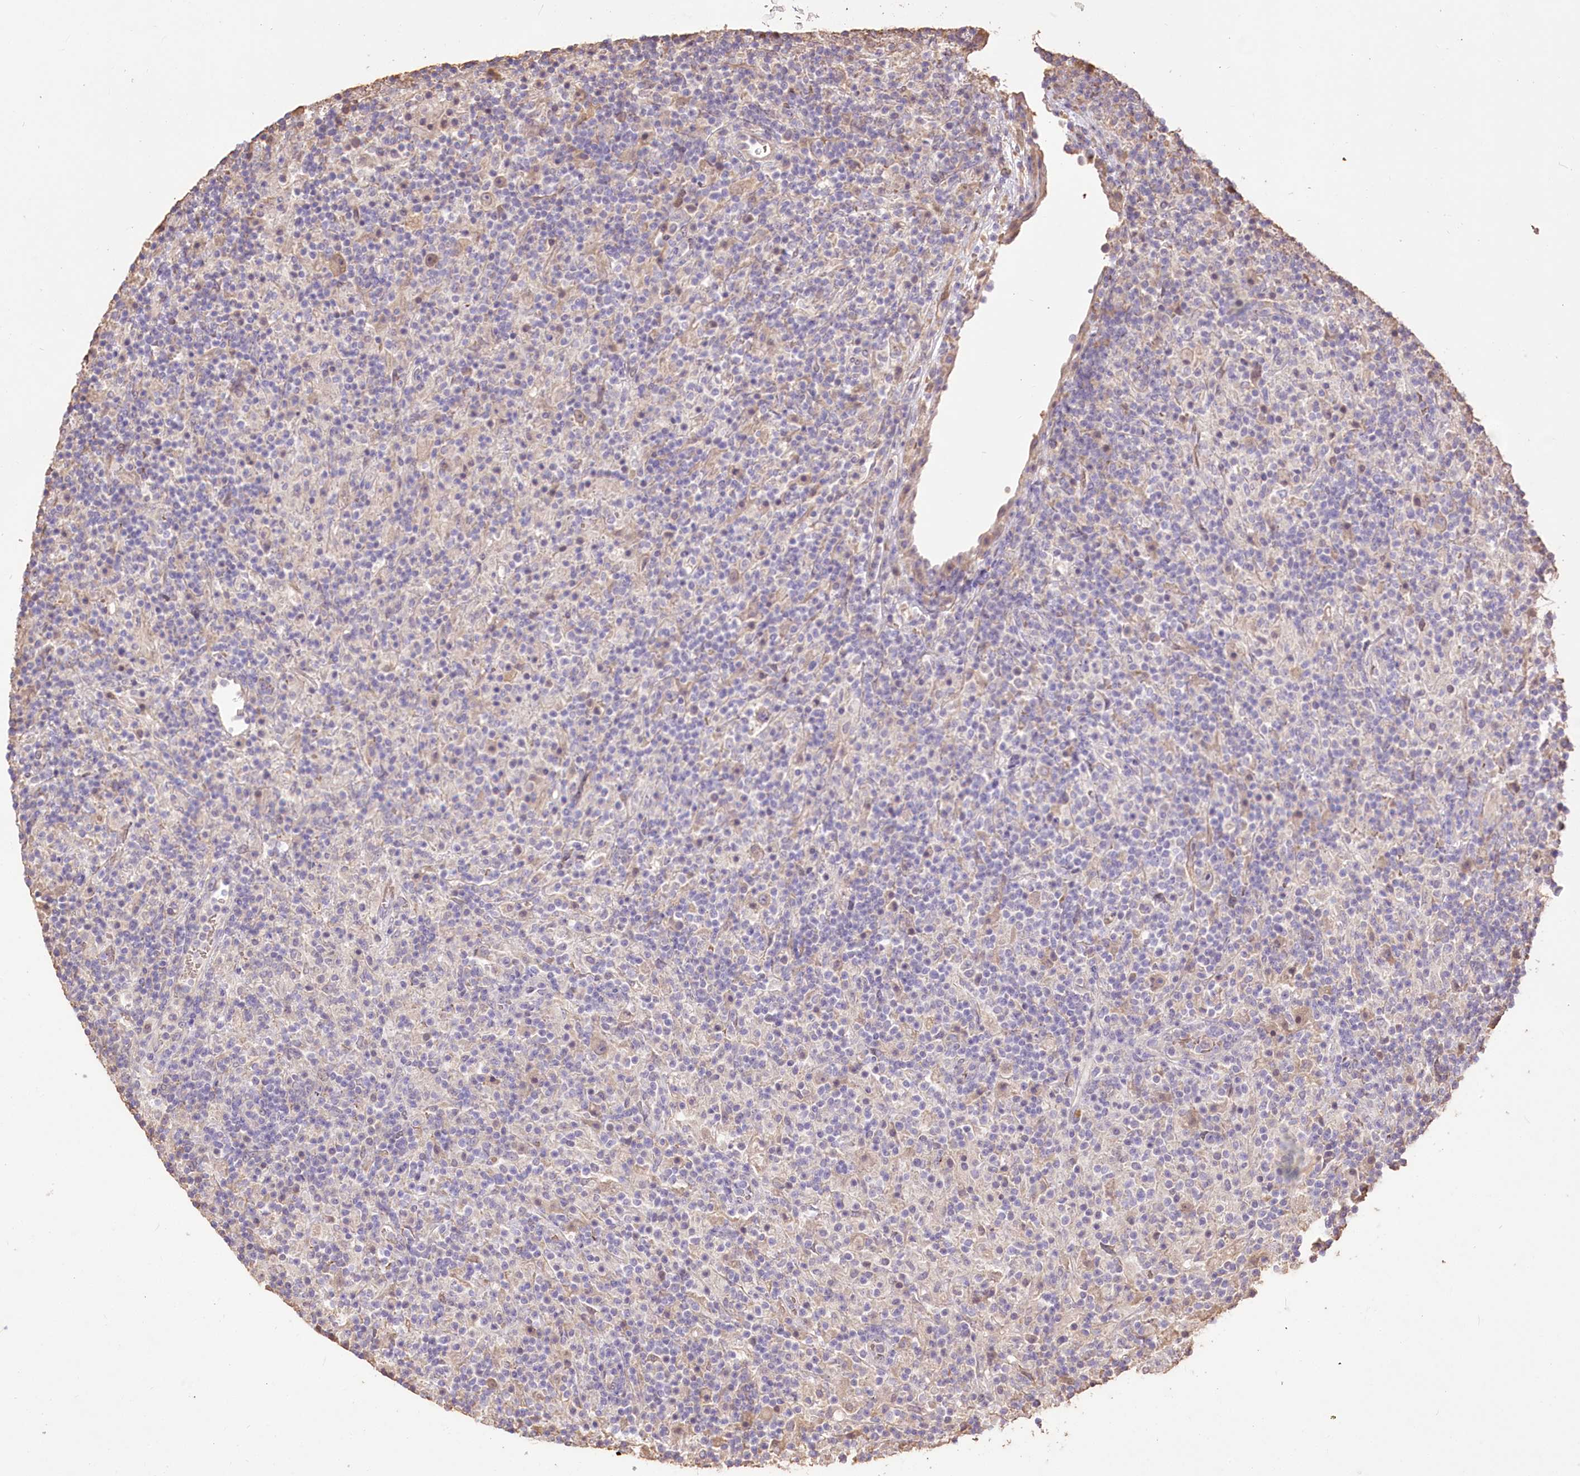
{"staining": {"intensity": "negative", "quantity": "none", "location": "none"}, "tissue": "lymphoma", "cell_type": "Tumor cells", "image_type": "cancer", "snomed": [{"axis": "morphology", "description": "Hodgkin's disease, NOS"}, {"axis": "topography", "description": "Lymph node"}], "caption": "Lymphoma was stained to show a protein in brown. There is no significant positivity in tumor cells.", "gene": "R3HDM2", "patient": {"sex": "male", "age": 70}}